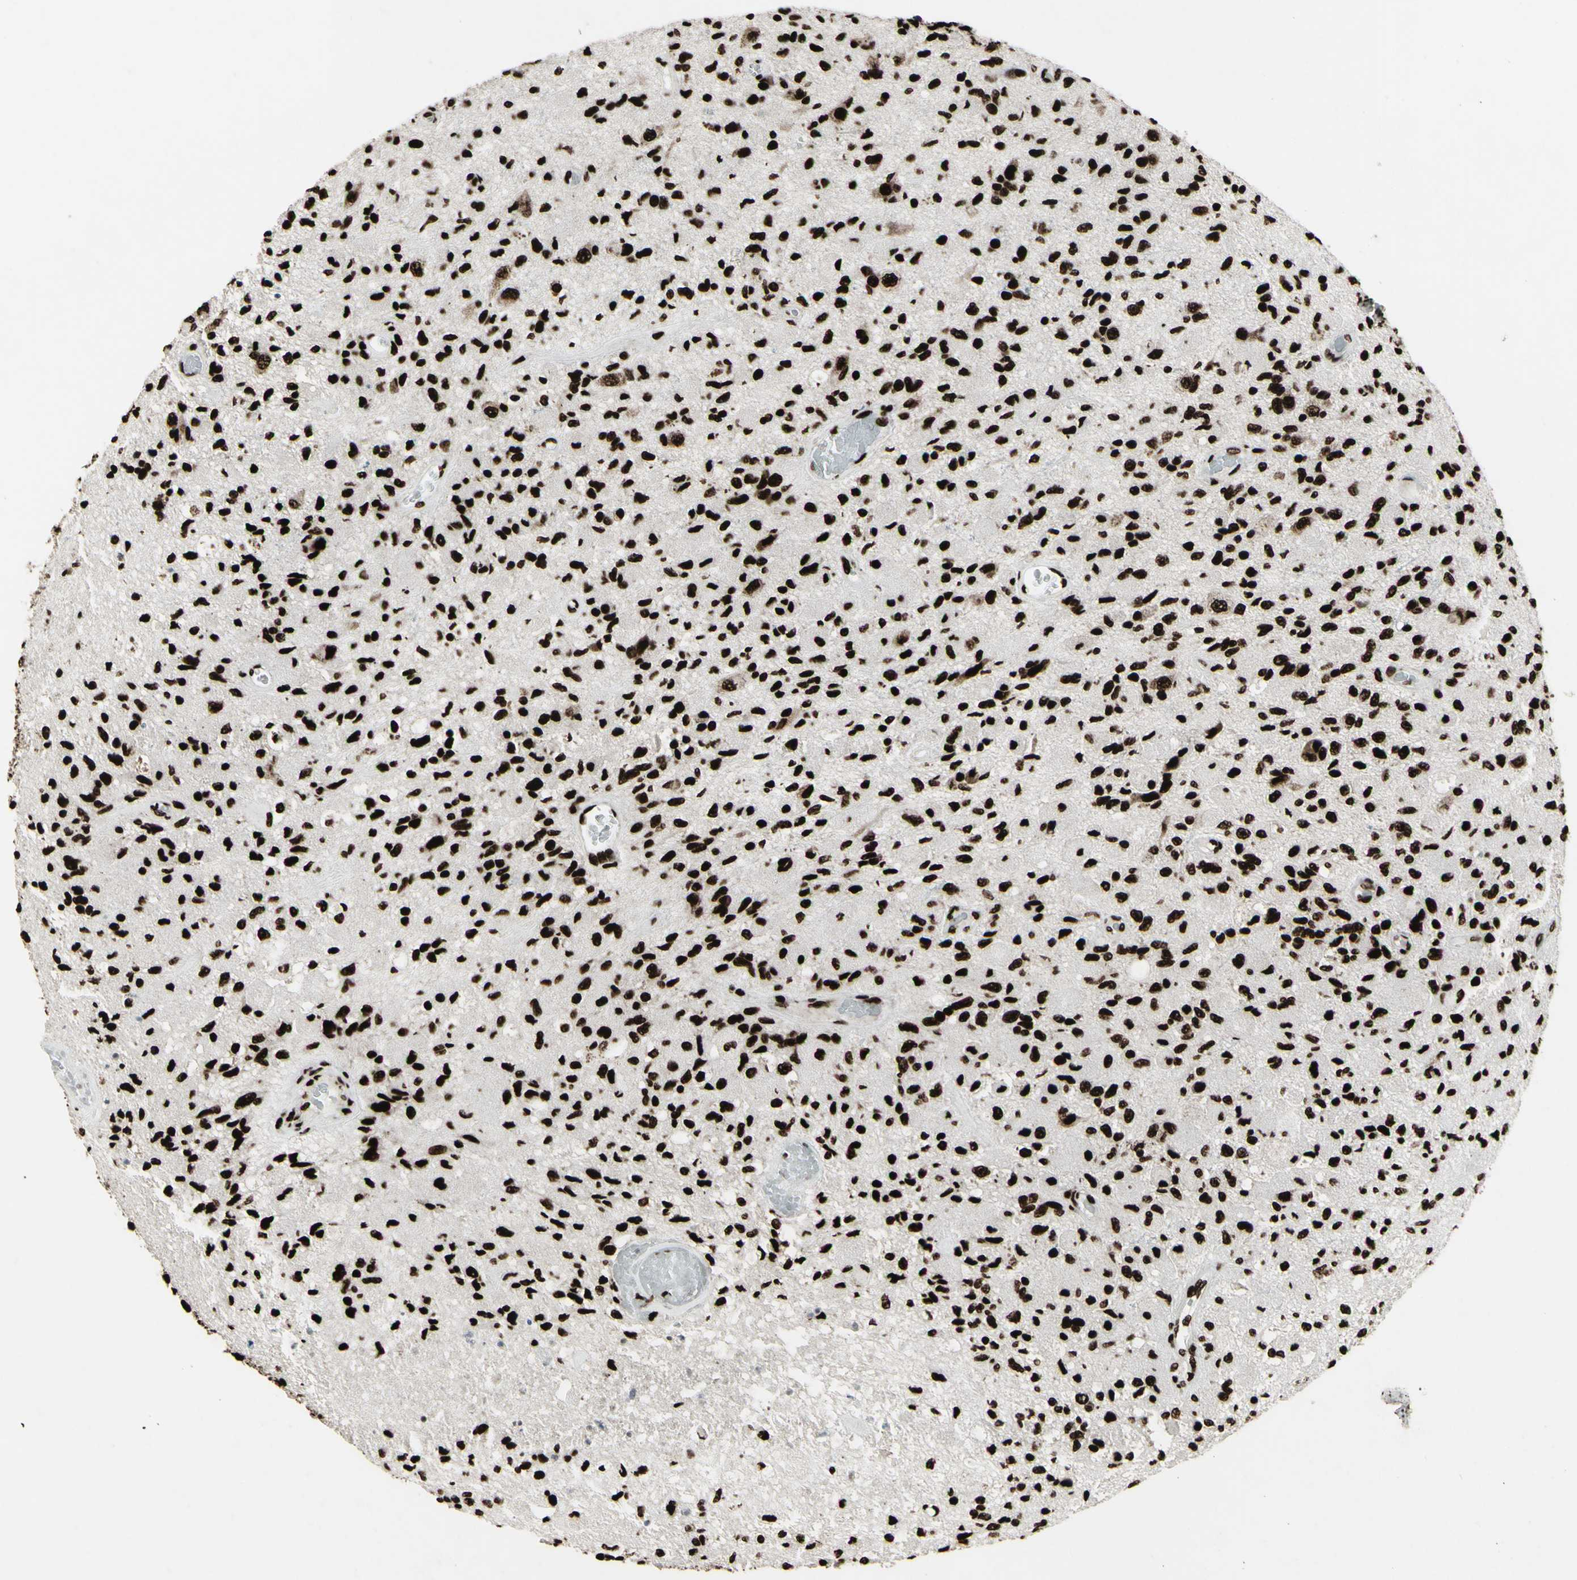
{"staining": {"intensity": "strong", "quantity": ">75%", "location": "nuclear"}, "tissue": "glioma", "cell_type": "Tumor cells", "image_type": "cancer", "snomed": [{"axis": "morphology", "description": "Normal tissue, NOS"}, {"axis": "morphology", "description": "Glioma, malignant, High grade"}, {"axis": "topography", "description": "Cerebral cortex"}], "caption": "Glioma stained with a brown dye exhibits strong nuclear positive positivity in approximately >75% of tumor cells.", "gene": "U2AF2", "patient": {"sex": "male", "age": 77}}